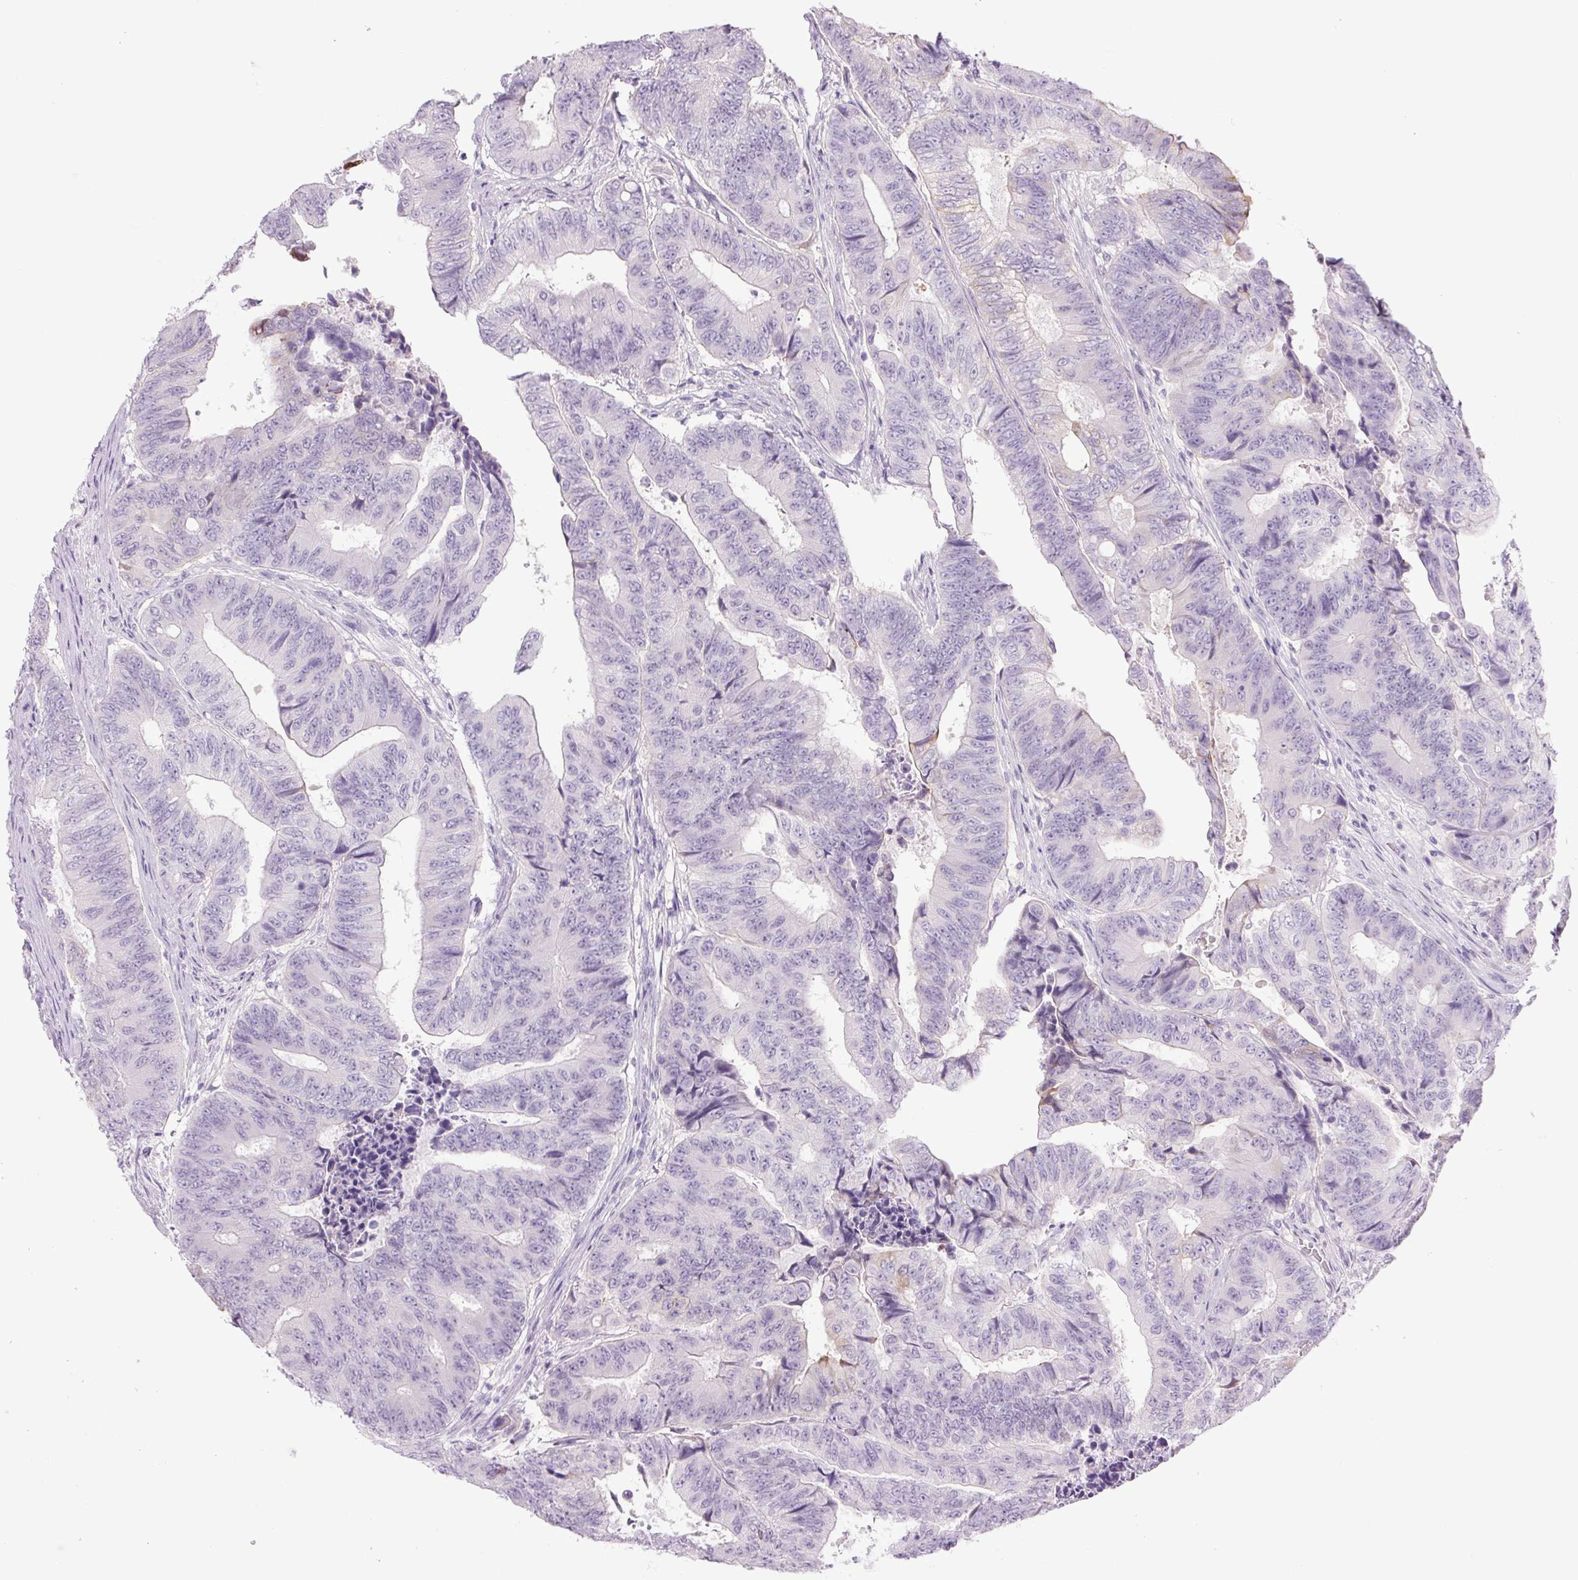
{"staining": {"intensity": "negative", "quantity": "none", "location": "none"}, "tissue": "colorectal cancer", "cell_type": "Tumor cells", "image_type": "cancer", "snomed": [{"axis": "morphology", "description": "Adenocarcinoma, NOS"}, {"axis": "topography", "description": "Colon"}], "caption": "Photomicrograph shows no protein positivity in tumor cells of colorectal adenocarcinoma tissue.", "gene": "COL9A2", "patient": {"sex": "female", "age": 48}}